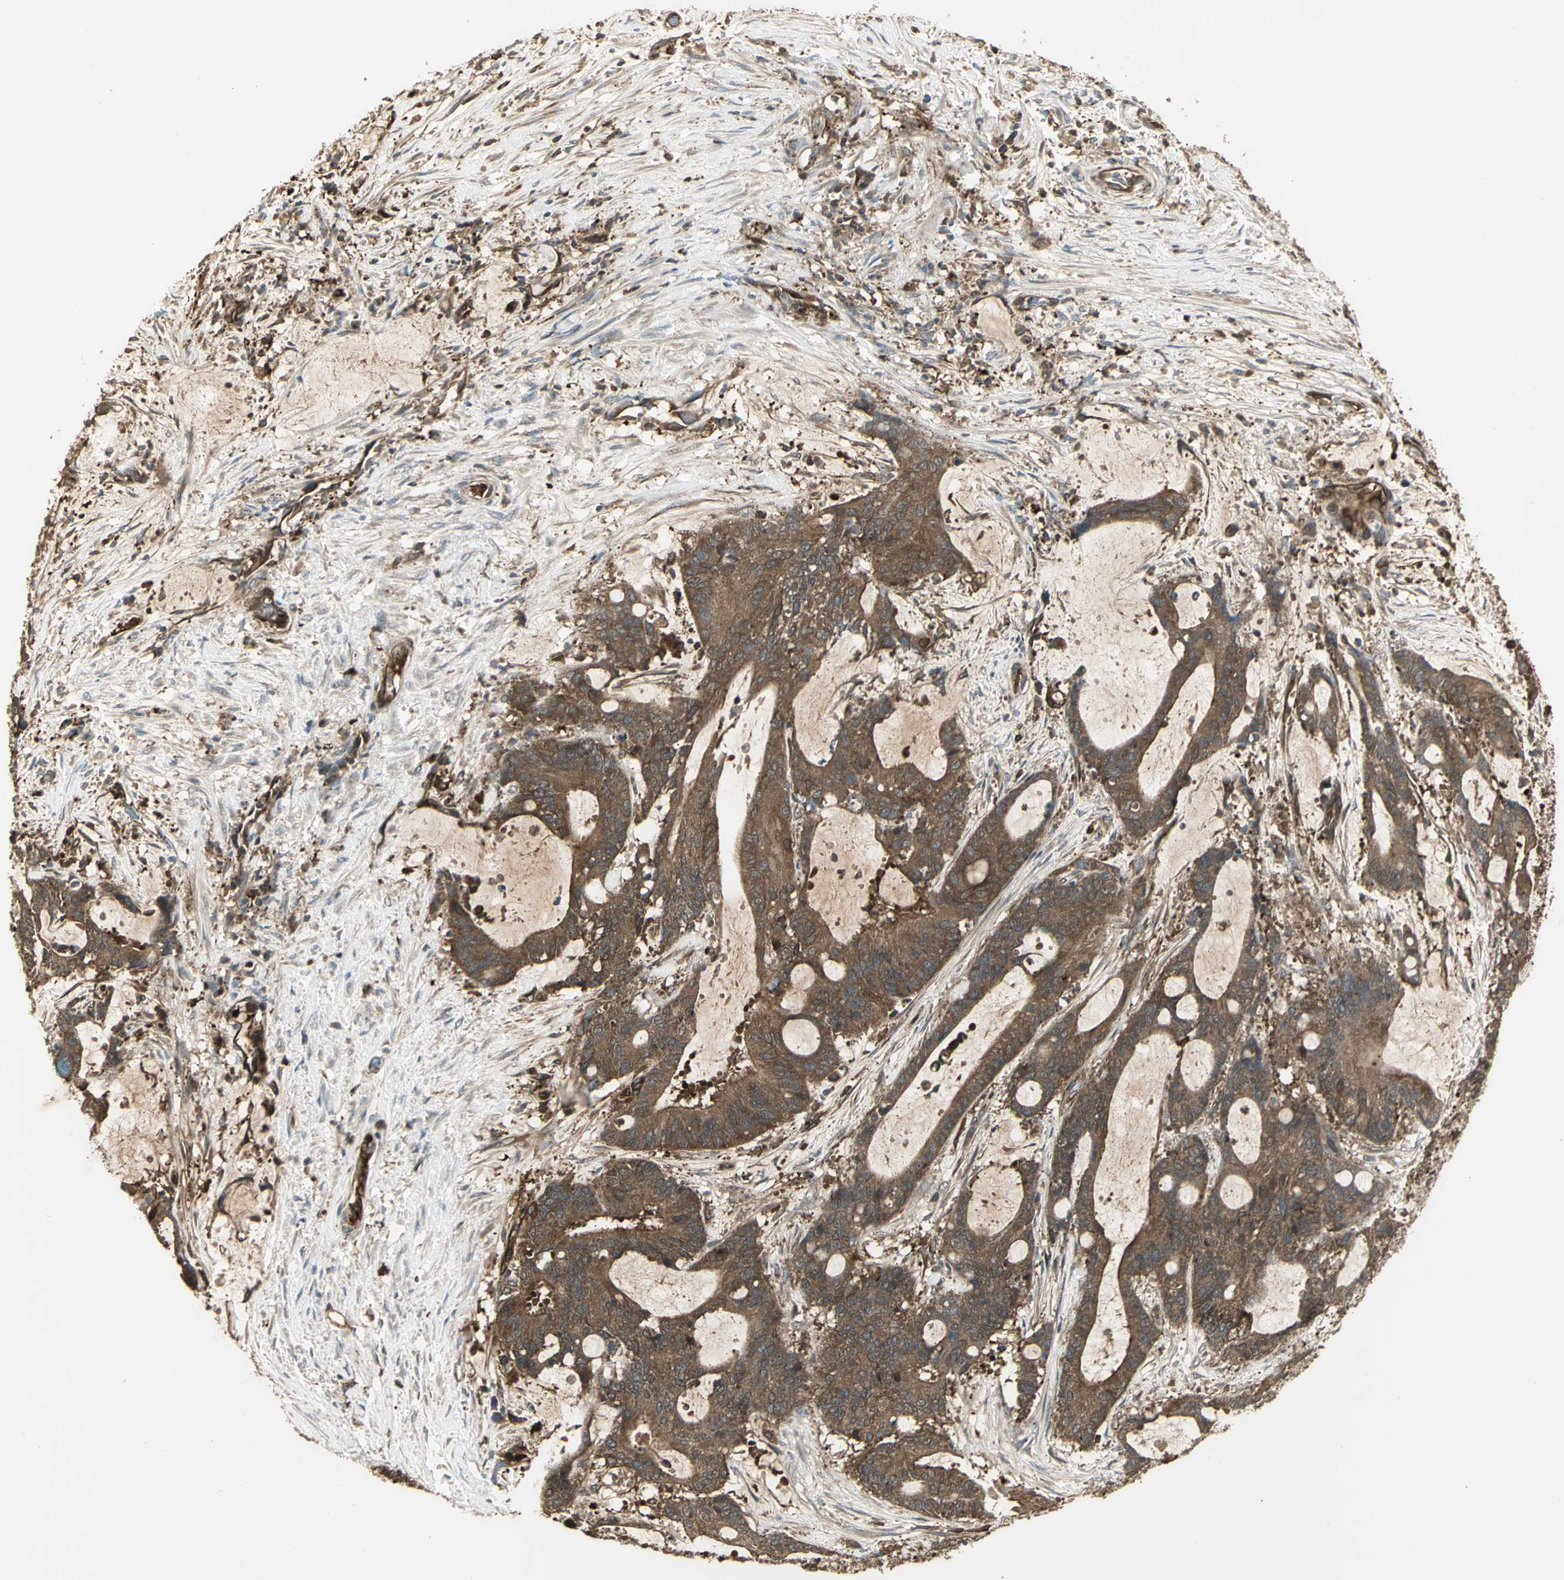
{"staining": {"intensity": "strong", "quantity": ">75%", "location": "cytoplasmic/membranous"}, "tissue": "liver cancer", "cell_type": "Tumor cells", "image_type": "cancer", "snomed": [{"axis": "morphology", "description": "Cholangiocarcinoma"}, {"axis": "topography", "description": "Liver"}], "caption": "This is a histology image of immunohistochemistry (IHC) staining of cholangiocarcinoma (liver), which shows strong staining in the cytoplasmic/membranous of tumor cells.", "gene": "PRXL2B", "patient": {"sex": "female", "age": 73}}